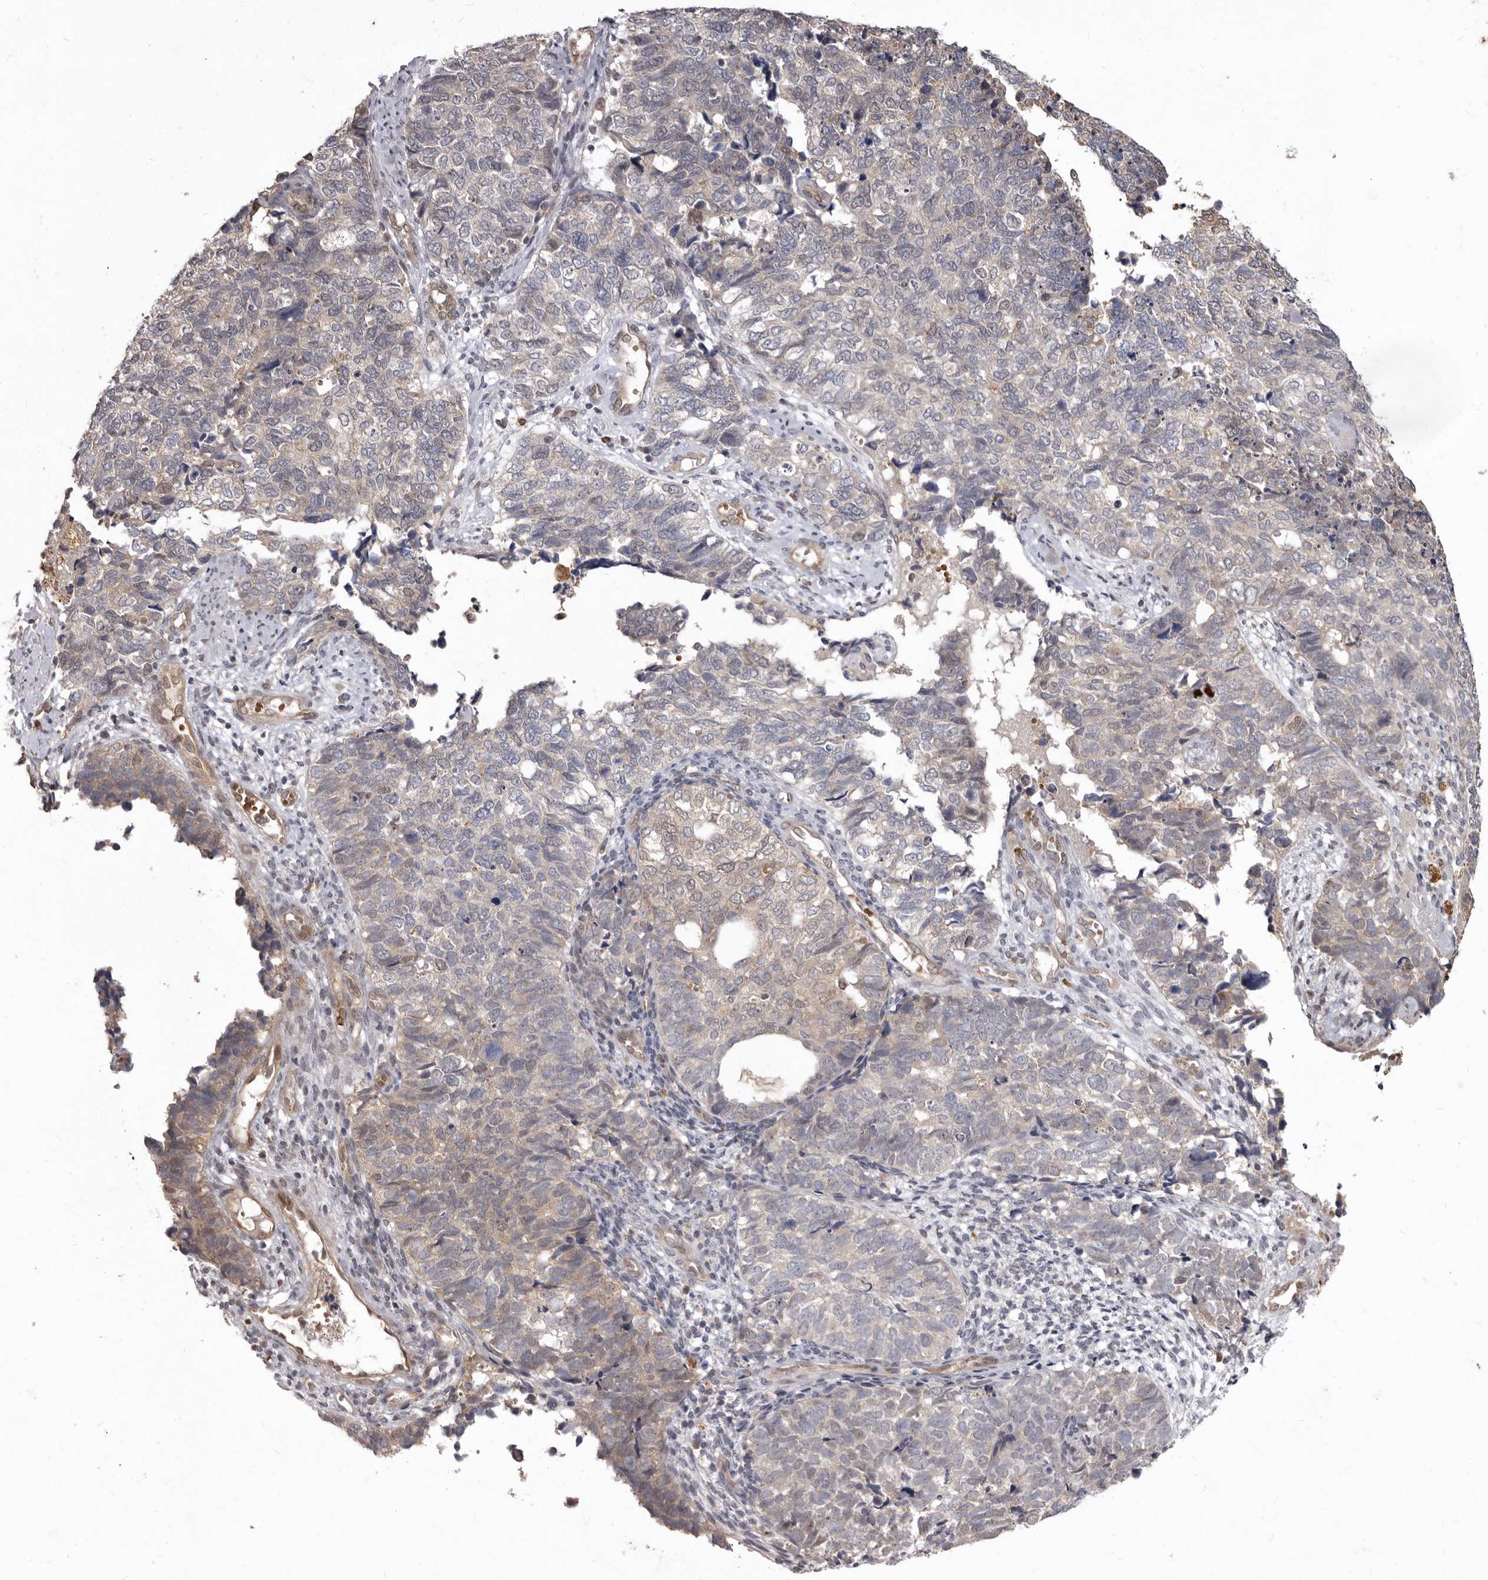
{"staining": {"intensity": "weak", "quantity": "<25%", "location": "cytoplasmic/membranous"}, "tissue": "cervical cancer", "cell_type": "Tumor cells", "image_type": "cancer", "snomed": [{"axis": "morphology", "description": "Squamous cell carcinoma, NOS"}, {"axis": "topography", "description": "Cervix"}], "caption": "DAB immunohistochemical staining of squamous cell carcinoma (cervical) displays no significant staining in tumor cells.", "gene": "ACLY", "patient": {"sex": "female", "age": 63}}